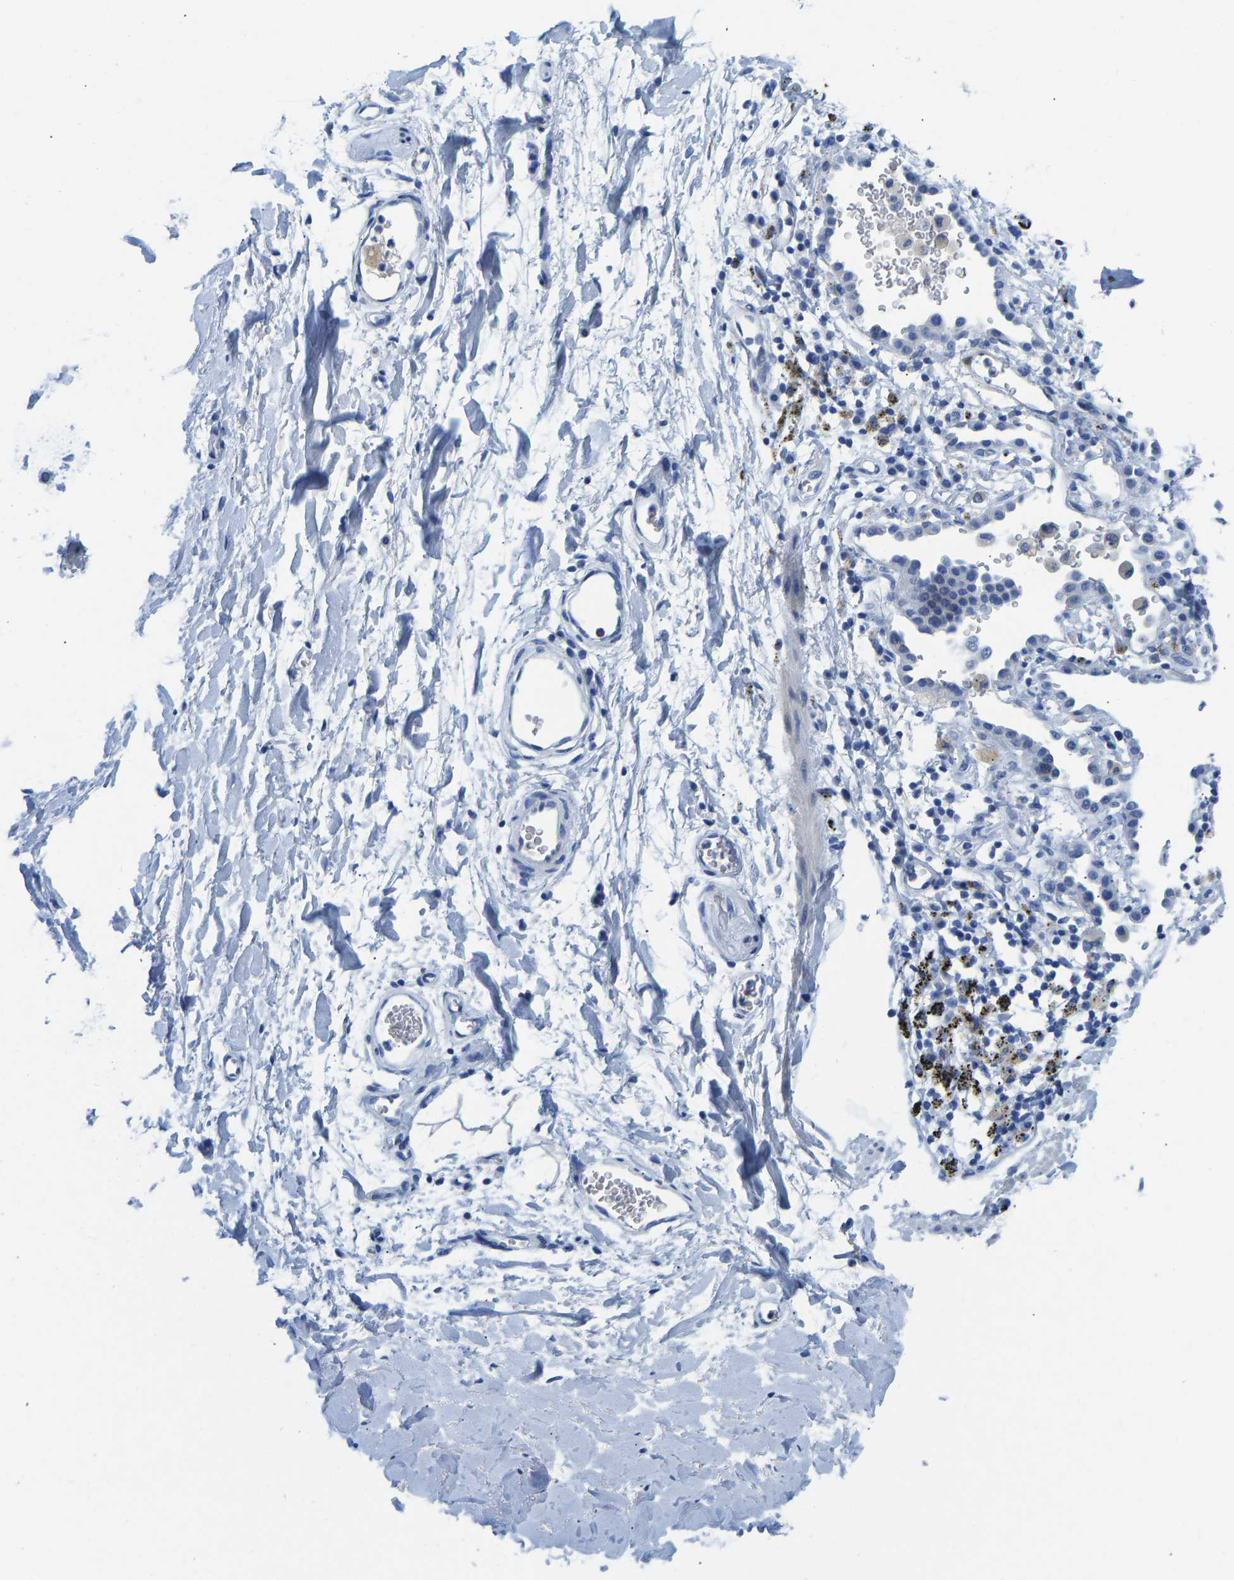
{"staining": {"intensity": "negative", "quantity": "none", "location": "none"}, "tissue": "adipose tissue", "cell_type": "Adipocytes", "image_type": "normal", "snomed": [{"axis": "morphology", "description": "Normal tissue, NOS"}, {"axis": "topography", "description": "Cartilage tissue"}, {"axis": "topography", "description": "Bronchus"}], "caption": "Immunohistochemistry histopathology image of normal human adipose tissue stained for a protein (brown), which reveals no expression in adipocytes.", "gene": "NKAIN3", "patient": {"sex": "female", "age": 53}}